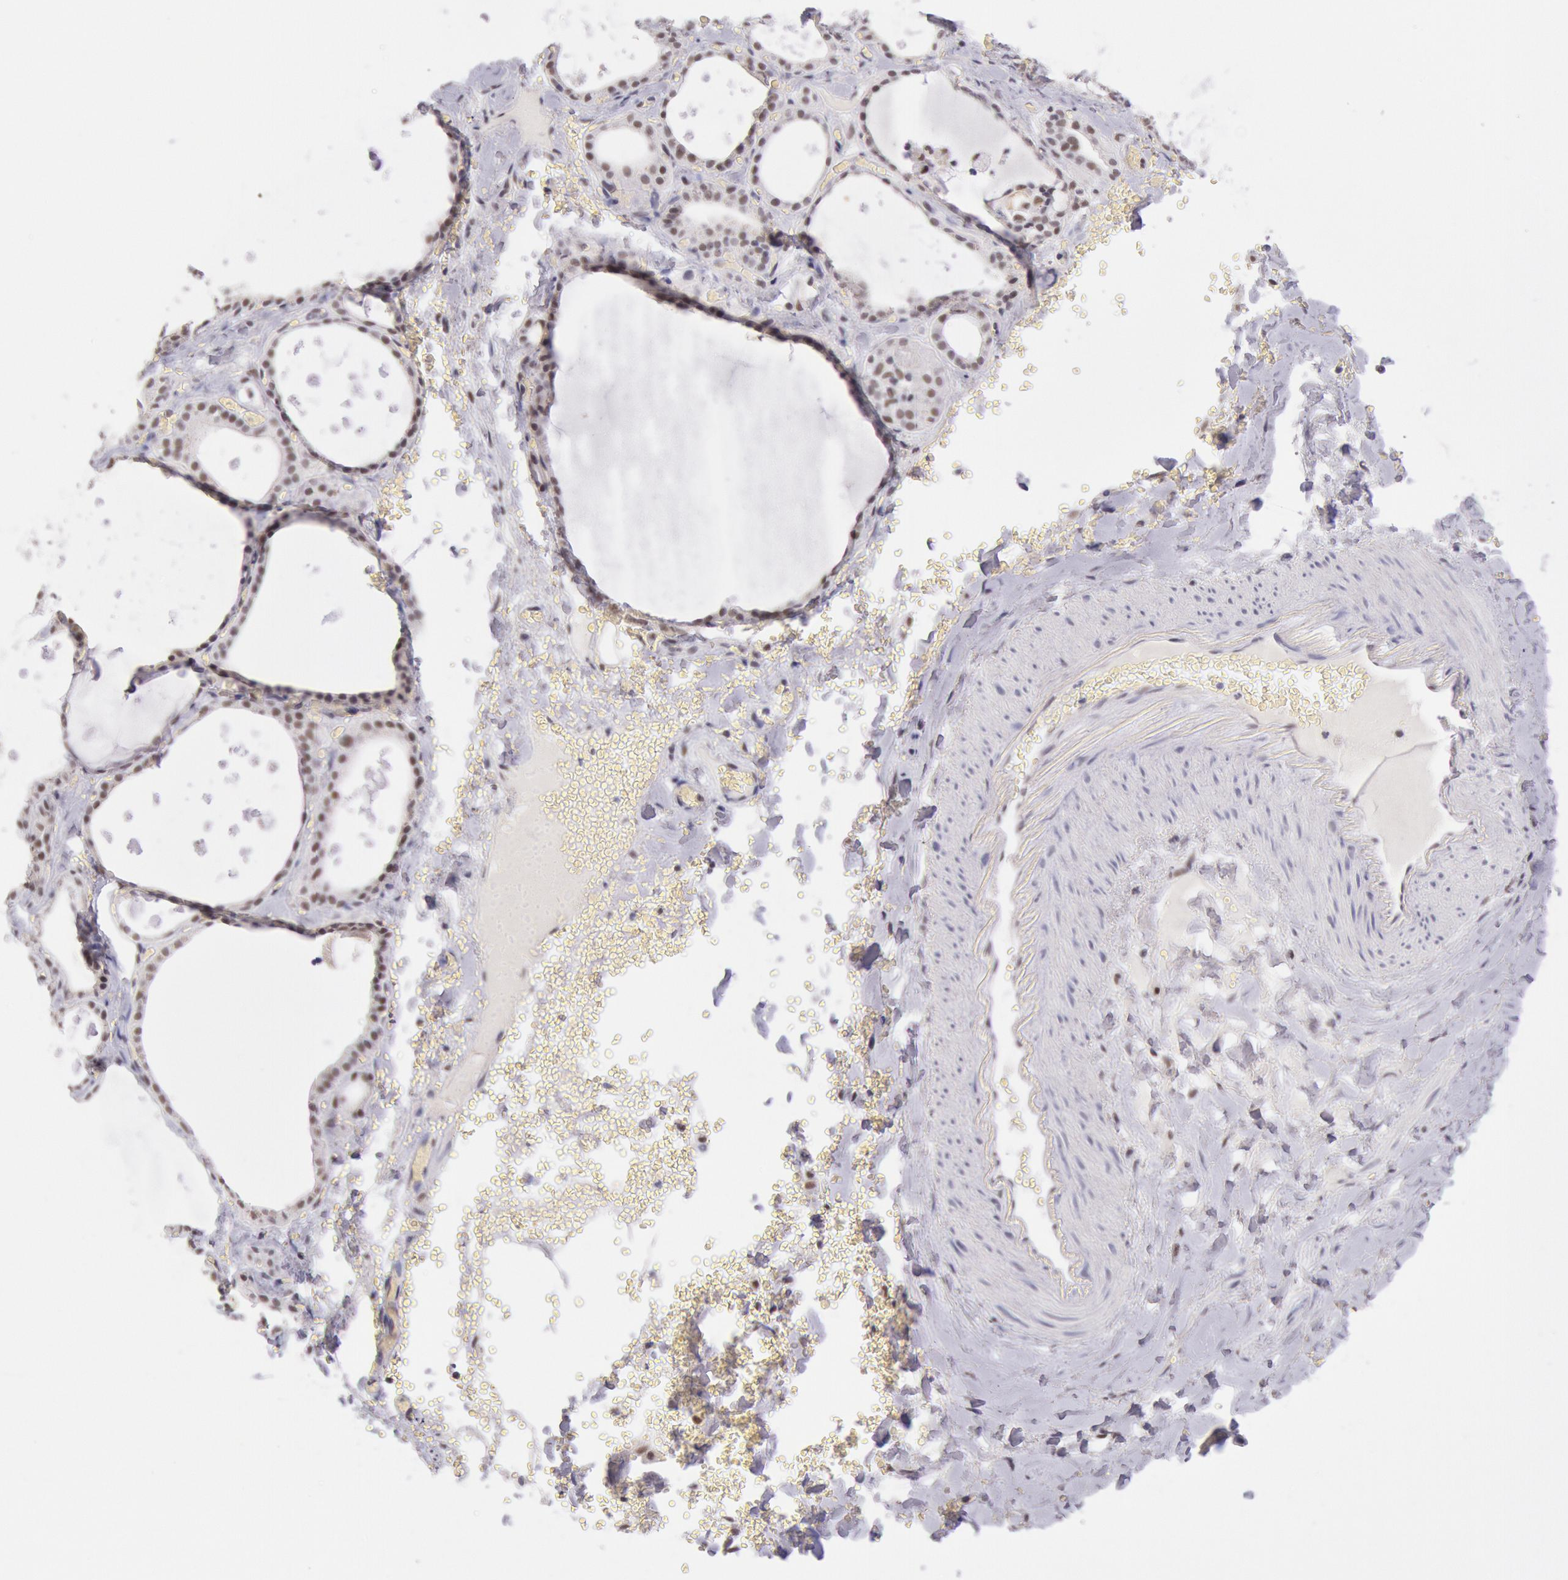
{"staining": {"intensity": "moderate", "quantity": "25%-75%", "location": "nuclear"}, "tissue": "thyroid gland", "cell_type": "Glandular cells", "image_type": "normal", "snomed": [{"axis": "morphology", "description": "Normal tissue, NOS"}, {"axis": "topography", "description": "Thyroid gland"}], "caption": "An immunohistochemistry (IHC) micrograph of unremarkable tissue is shown. Protein staining in brown highlights moderate nuclear positivity in thyroid gland within glandular cells.", "gene": "TASL", "patient": {"sex": "male", "age": 61}}